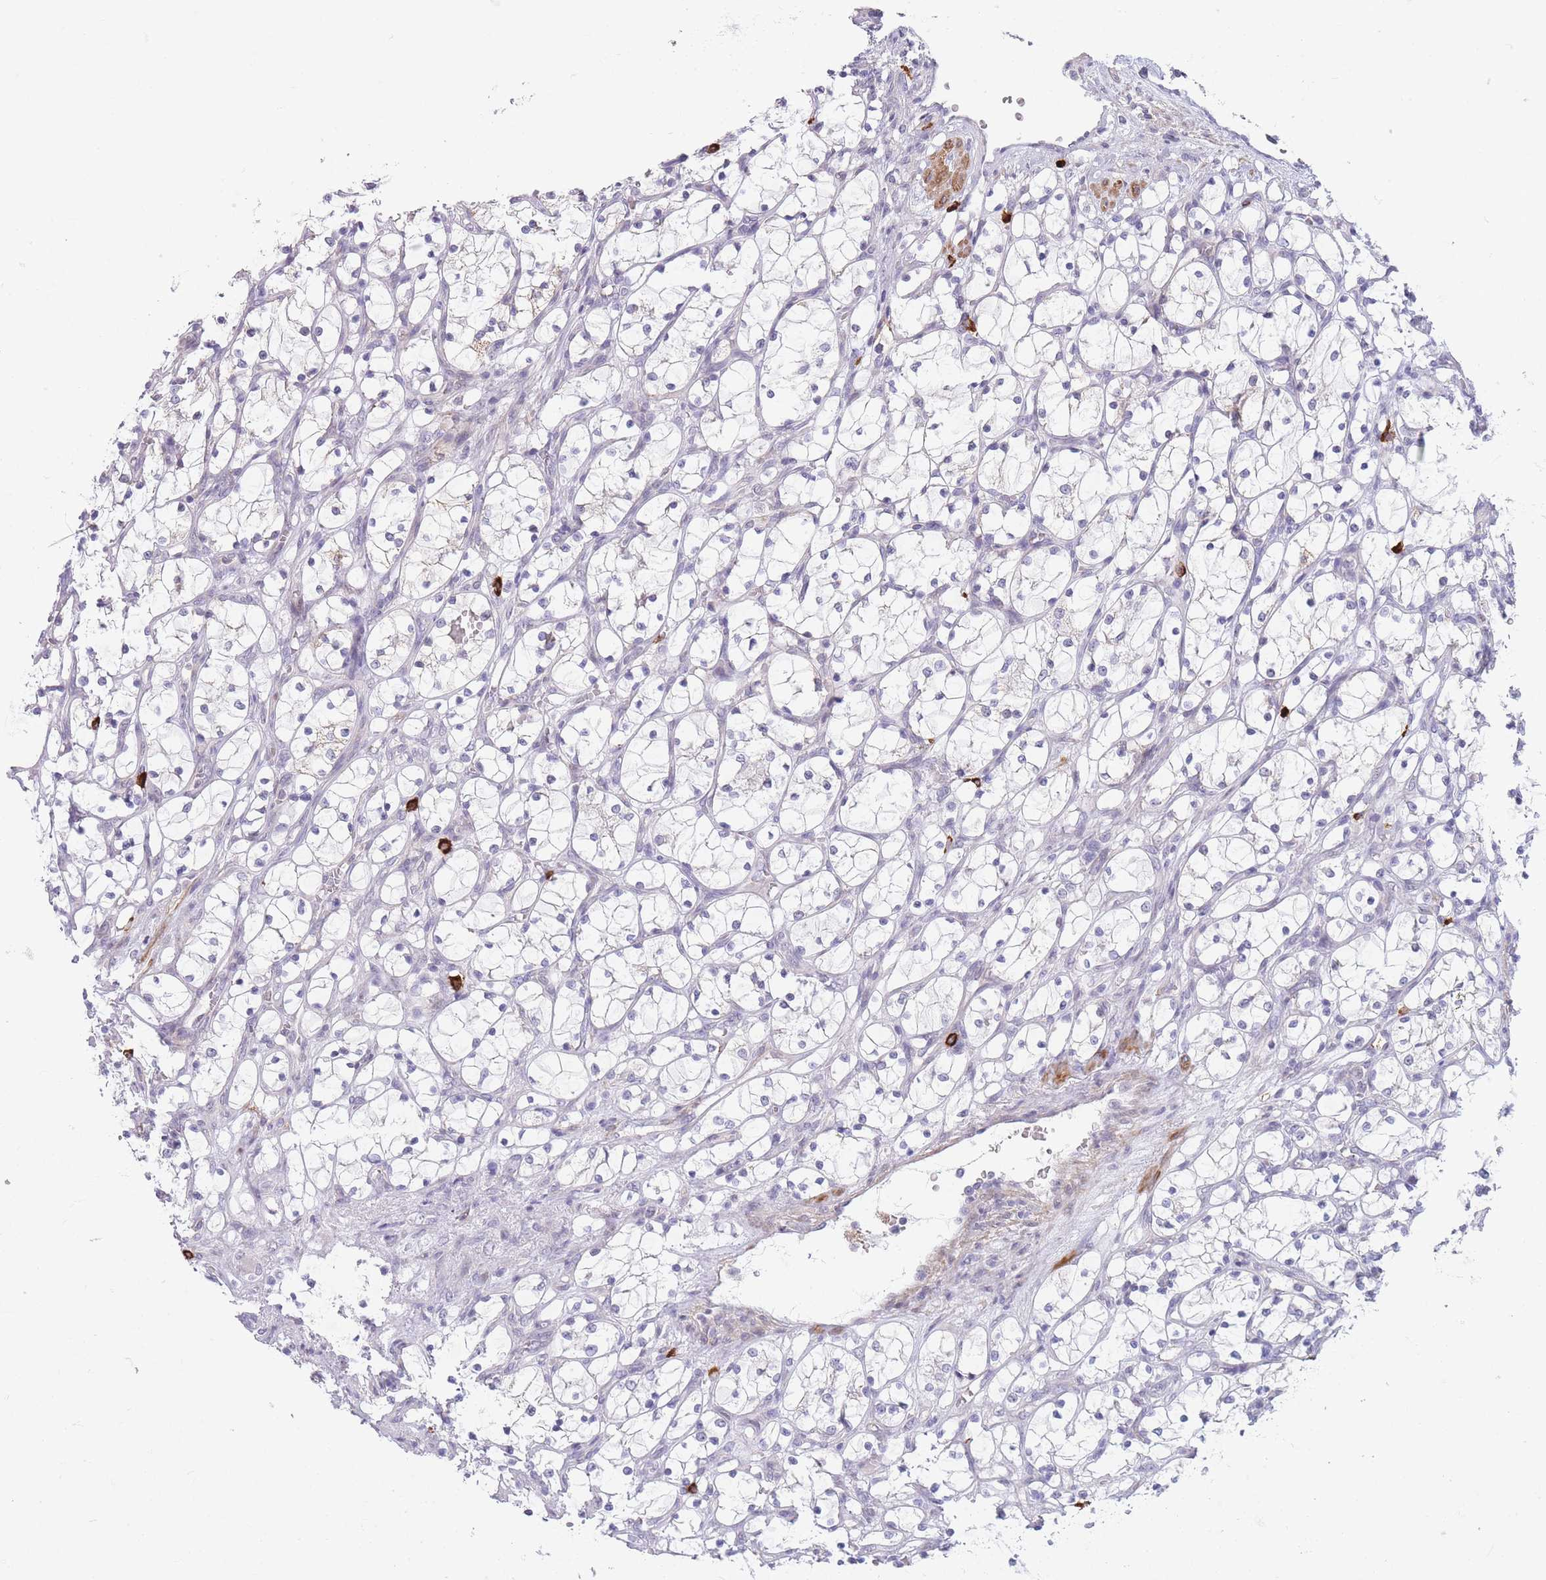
{"staining": {"intensity": "negative", "quantity": "none", "location": "none"}, "tissue": "renal cancer", "cell_type": "Tumor cells", "image_type": "cancer", "snomed": [{"axis": "morphology", "description": "Adenocarcinoma, NOS"}, {"axis": "topography", "description": "Kidney"}], "caption": "Human adenocarcinoma (renal) stained for a protein using immunohistochemistry (IHC) shows no positivity in tumor cells.", "gene": "ASAP3", "patient": {"sex": "female", "age": 69}}